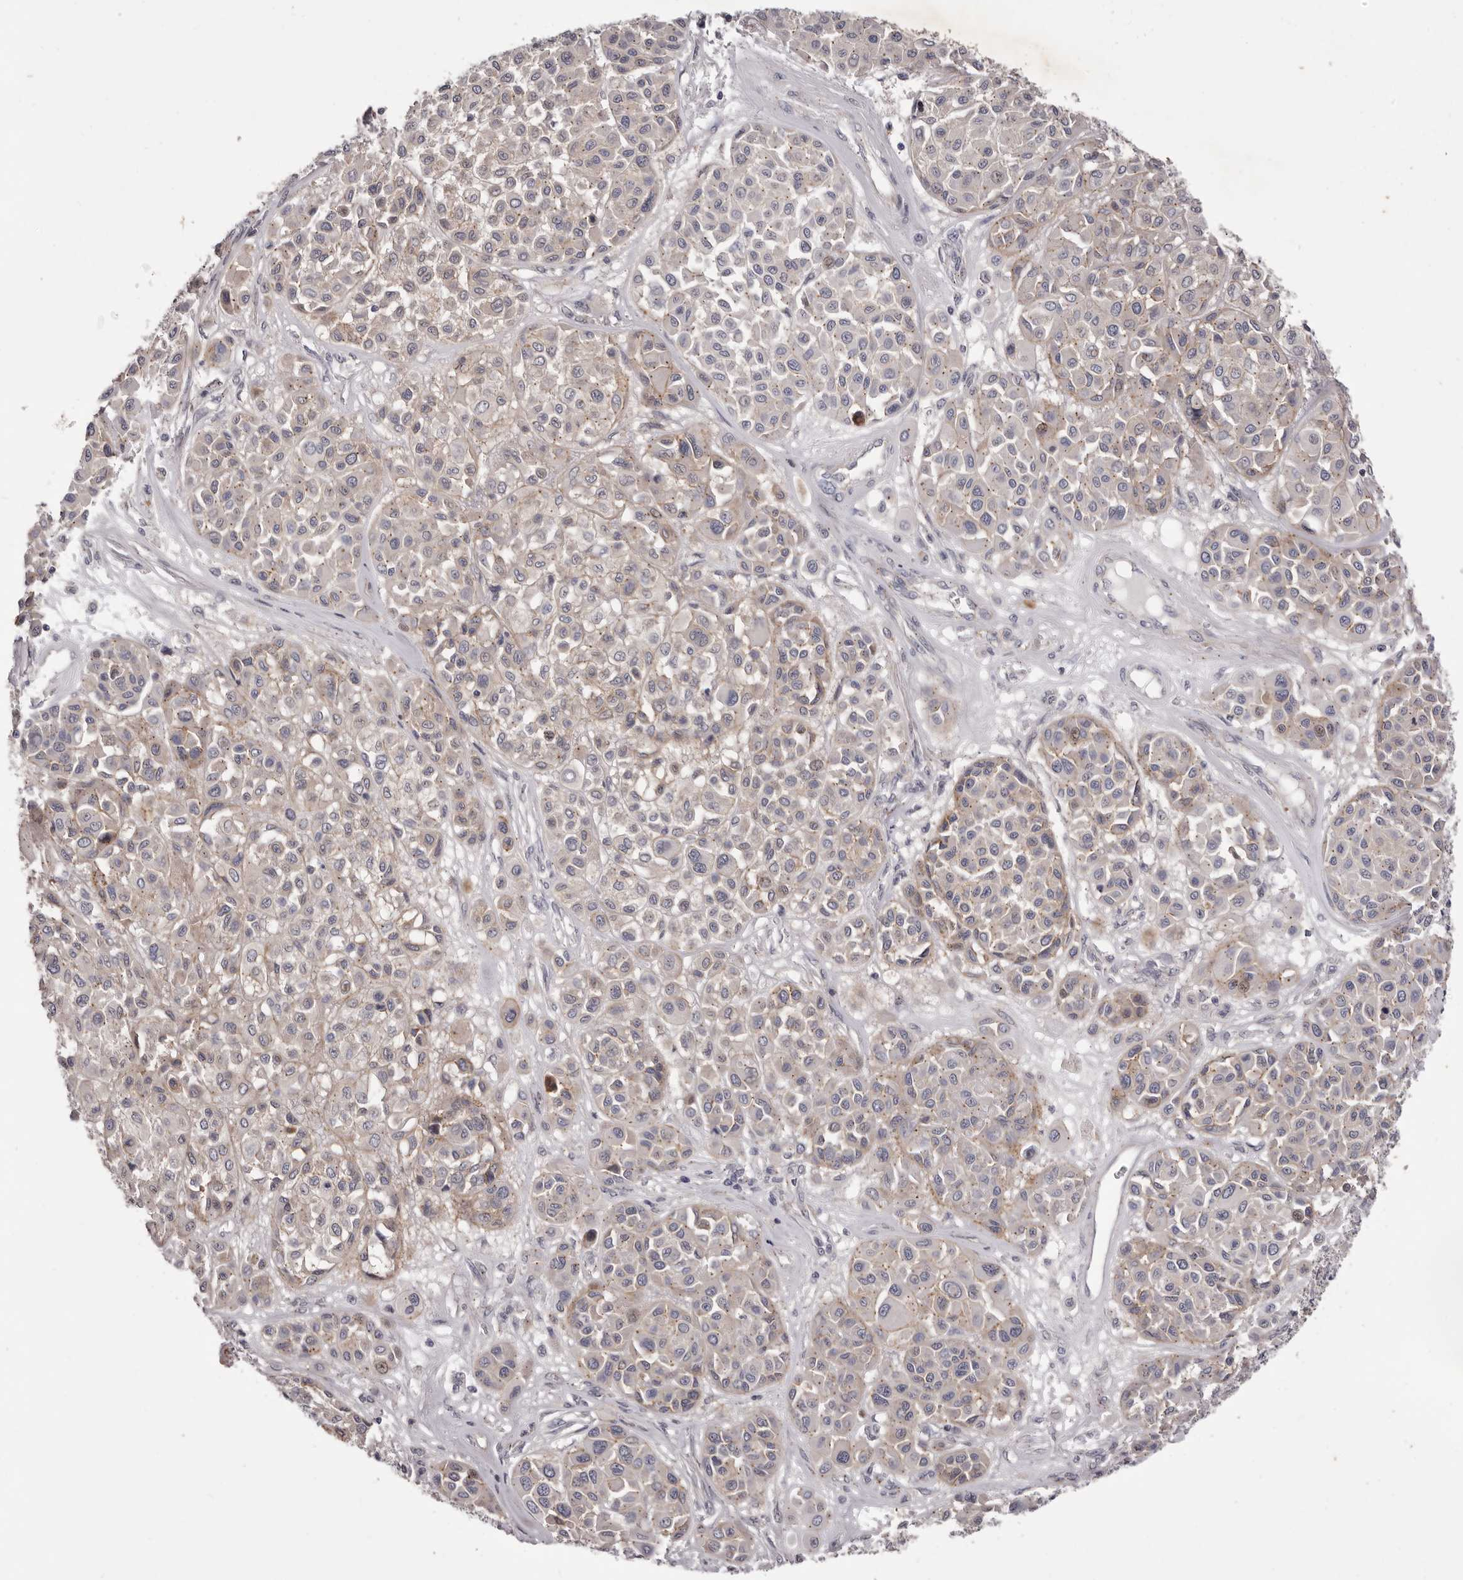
{"staining": {"intensity": "weak", "quantity": "<25%", "location": "cytoplasmic/membranous"}, "tissue": "melanoma", "cell_type": "Tumor cells", "image_type": "cancer", "snomed": [{"axis": "morphology", "description": "Malignant melanoma, Metastatic site"}, {"axis": "topography", "description": "Soft tissue"}], "caption": "Immunohistochemical staining of human malignant melanoma (metastatic site) demonstrates no significant staining in tumor cells. Nuclei are stained in blue.", "gene": "PEG10", "patient": {"sex": "male", "age": 41}}